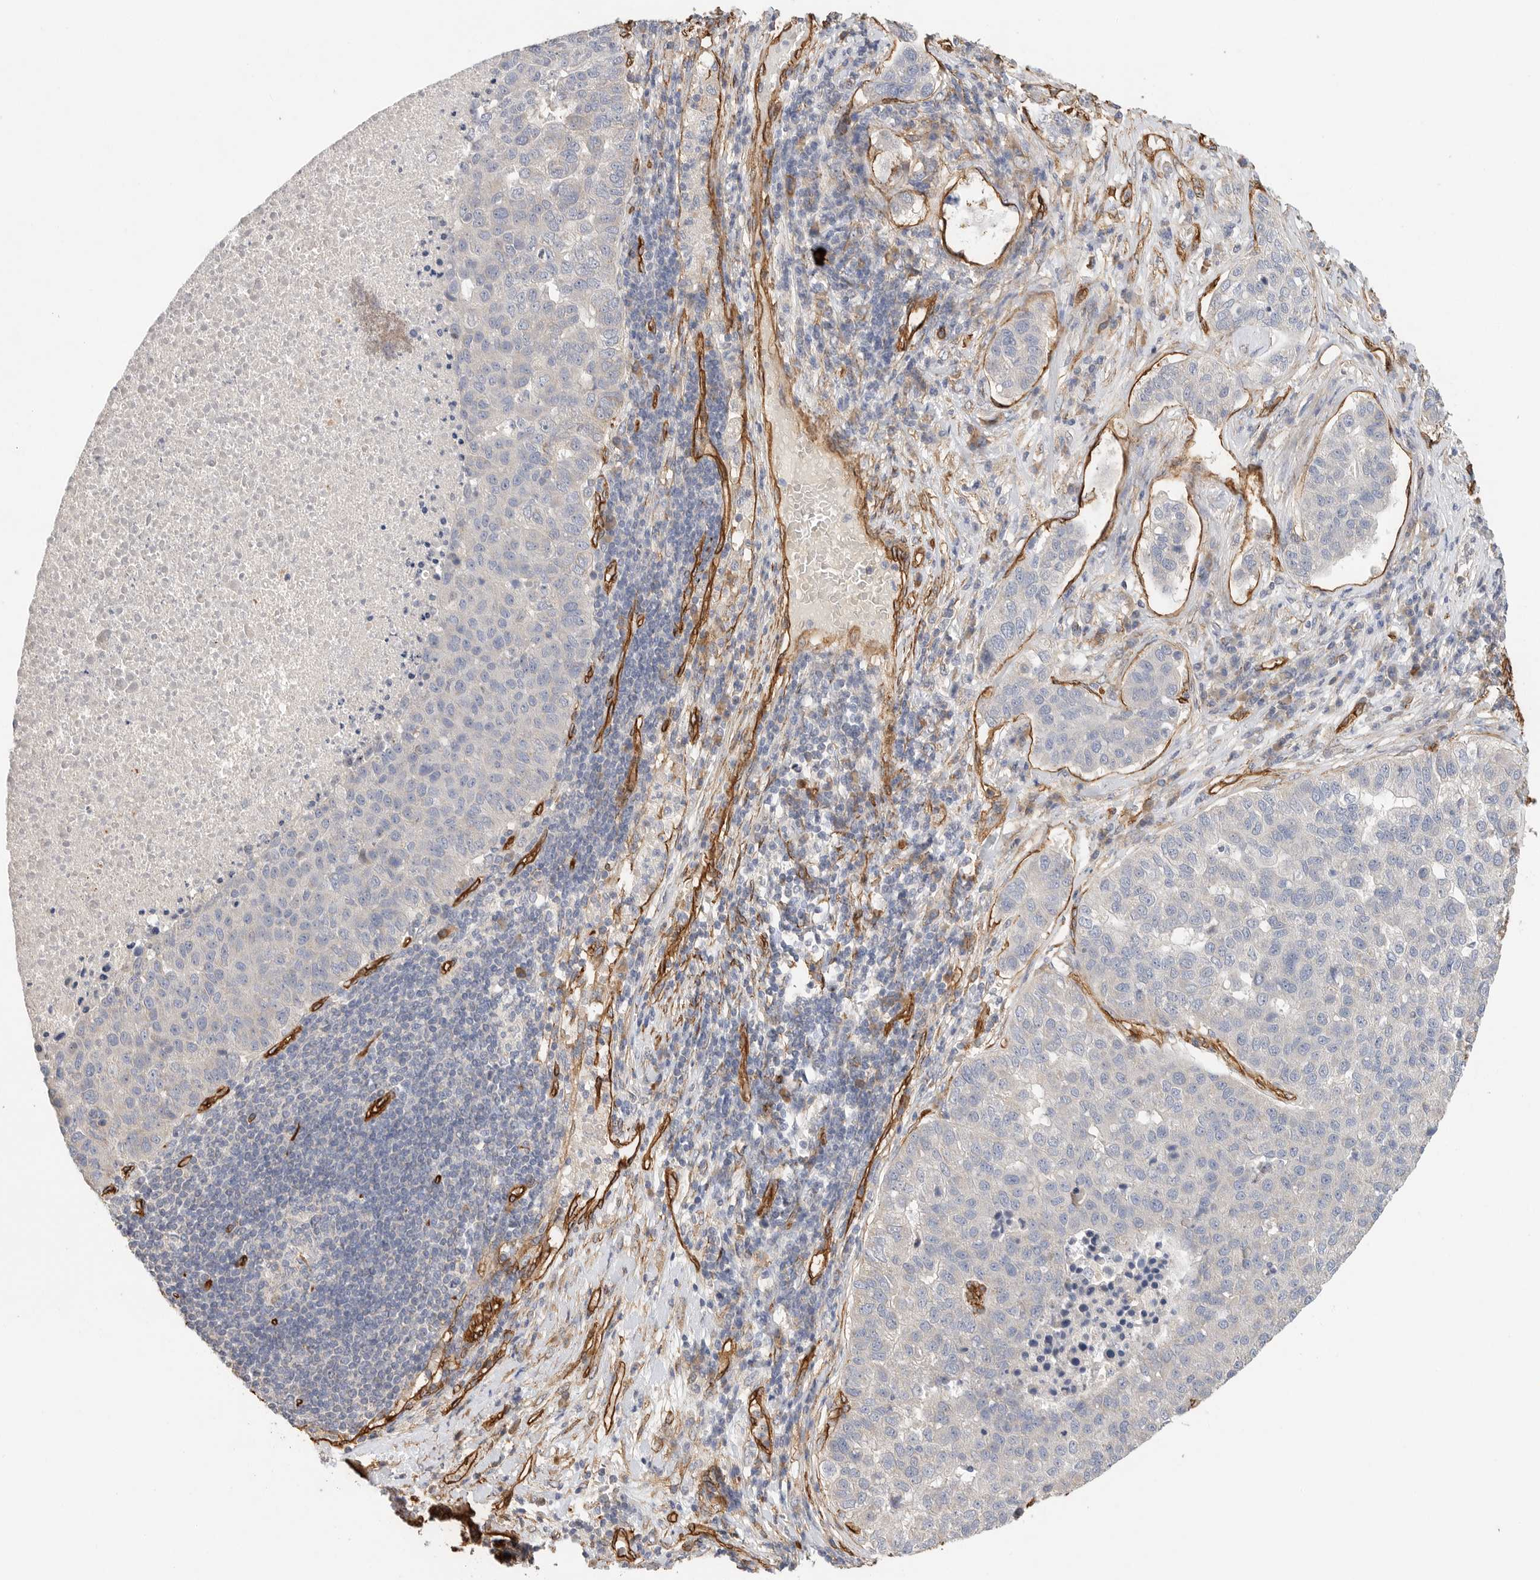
{"staining": {"intensity": "negative", "quantity": "none", "location": "none"}, "tissue": "pancreatic cancer", "cell_type": "Tumor cells", "image_type": "cancer", "snomed": [{"axis": "morphology", "description": "Adenocarcinoma, NOS"}, {"axis": "topography", "description": "Pancreas"}], "caption": "Pancreatic cancer (adenocarcinoma) stained for a protein using immunohistochemistry (IHC) displays no staining tumor cells.", "gene": "JMJD4", "patient": {"sex": "female", "age": 61}}